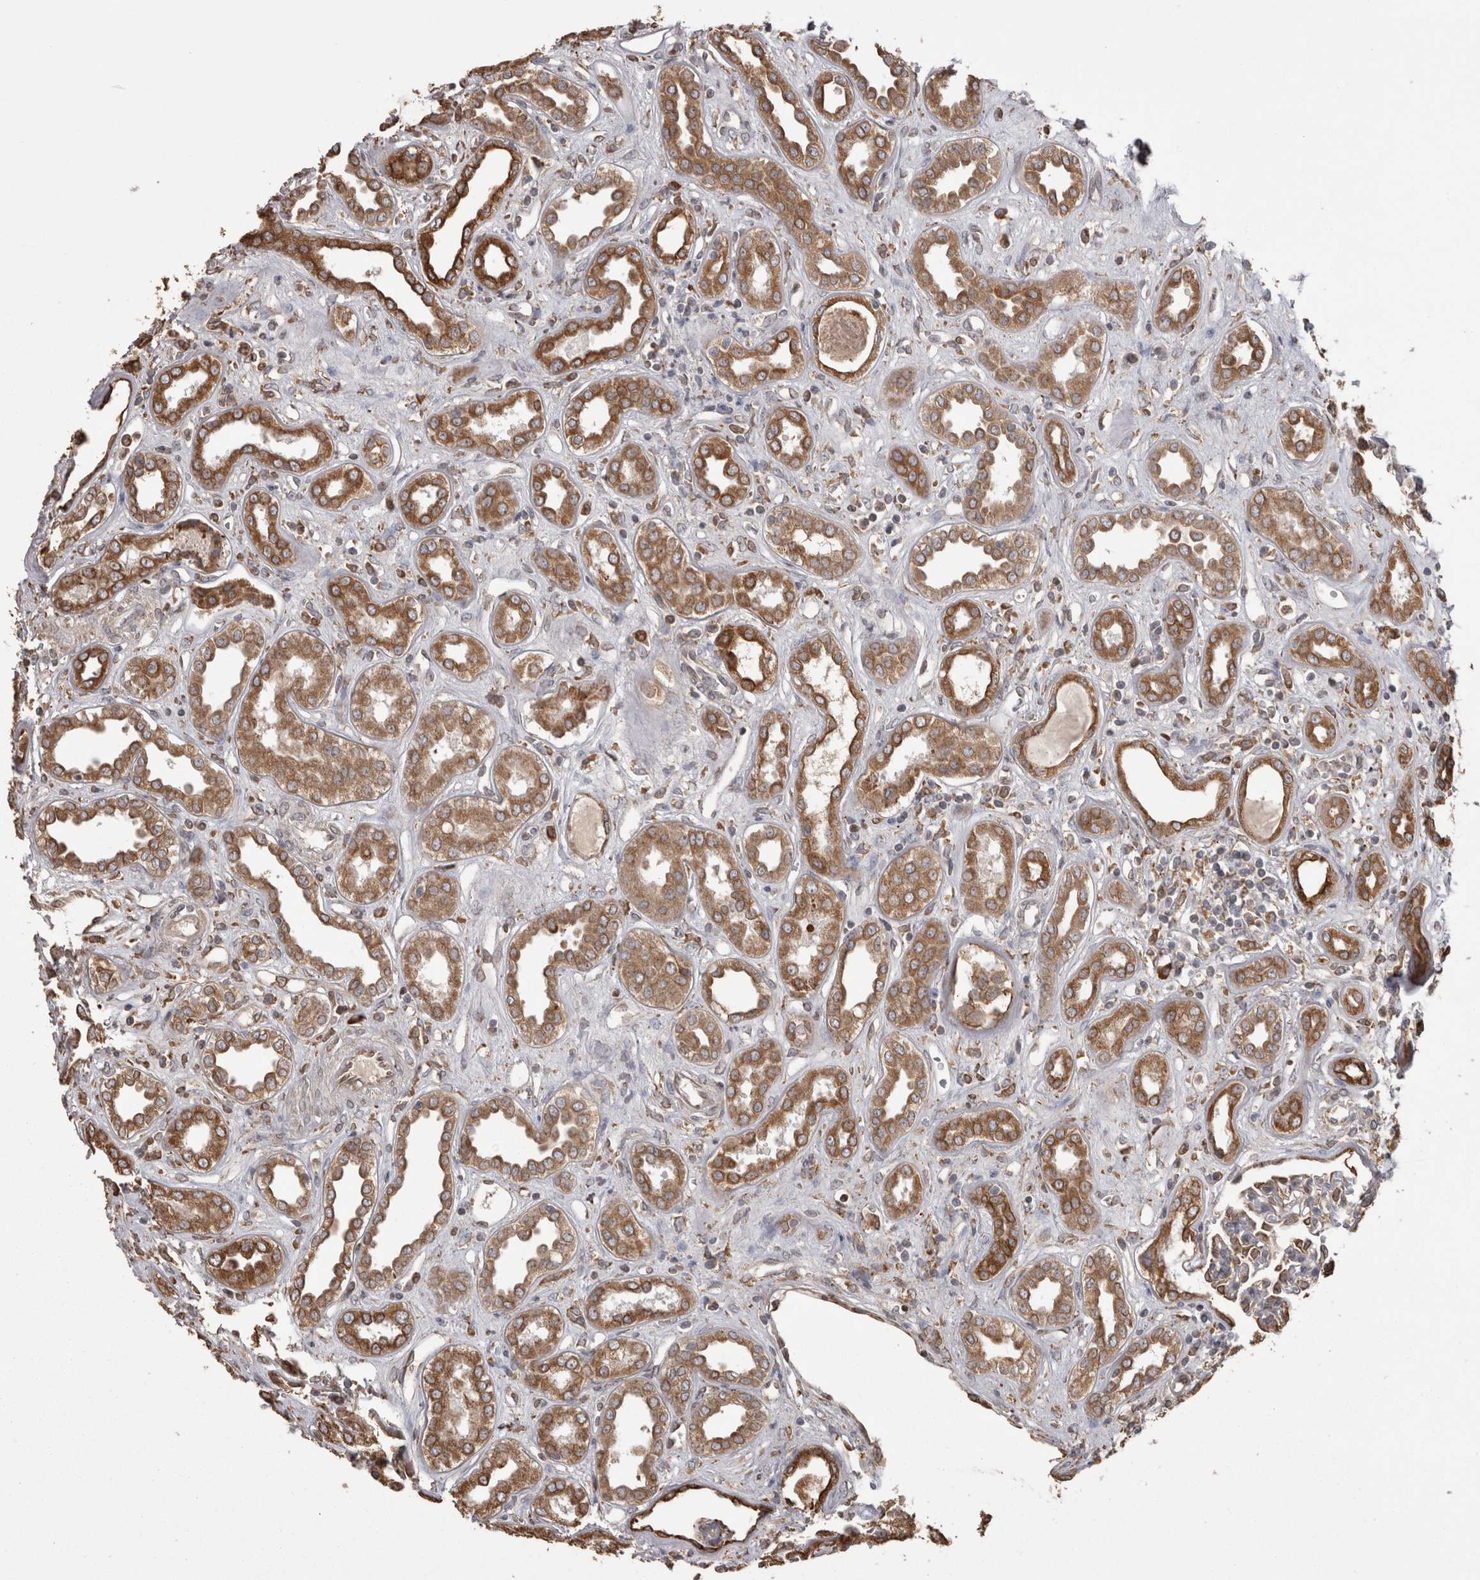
{"staining": {"intensity": "moderate", "quantity": "<25%", "location": "cytoplasmic/membranous"}, "tissue": "kidney", "cell_type": "Cells in glomeruli", "image_type": "normal", "snomed": [{"axis": "morphology", "description": "Normal tissue, NOS"}, {"axis": "topography", "description": "Kidney"}], "caption": "Protein staining of unremarkable kidney exhibits moderate cytoplasmic/membranous expression in approximately <25% of cells in glomeruli.", "gene": "PON2", "patient": {"sex": "male", "age": 59}}